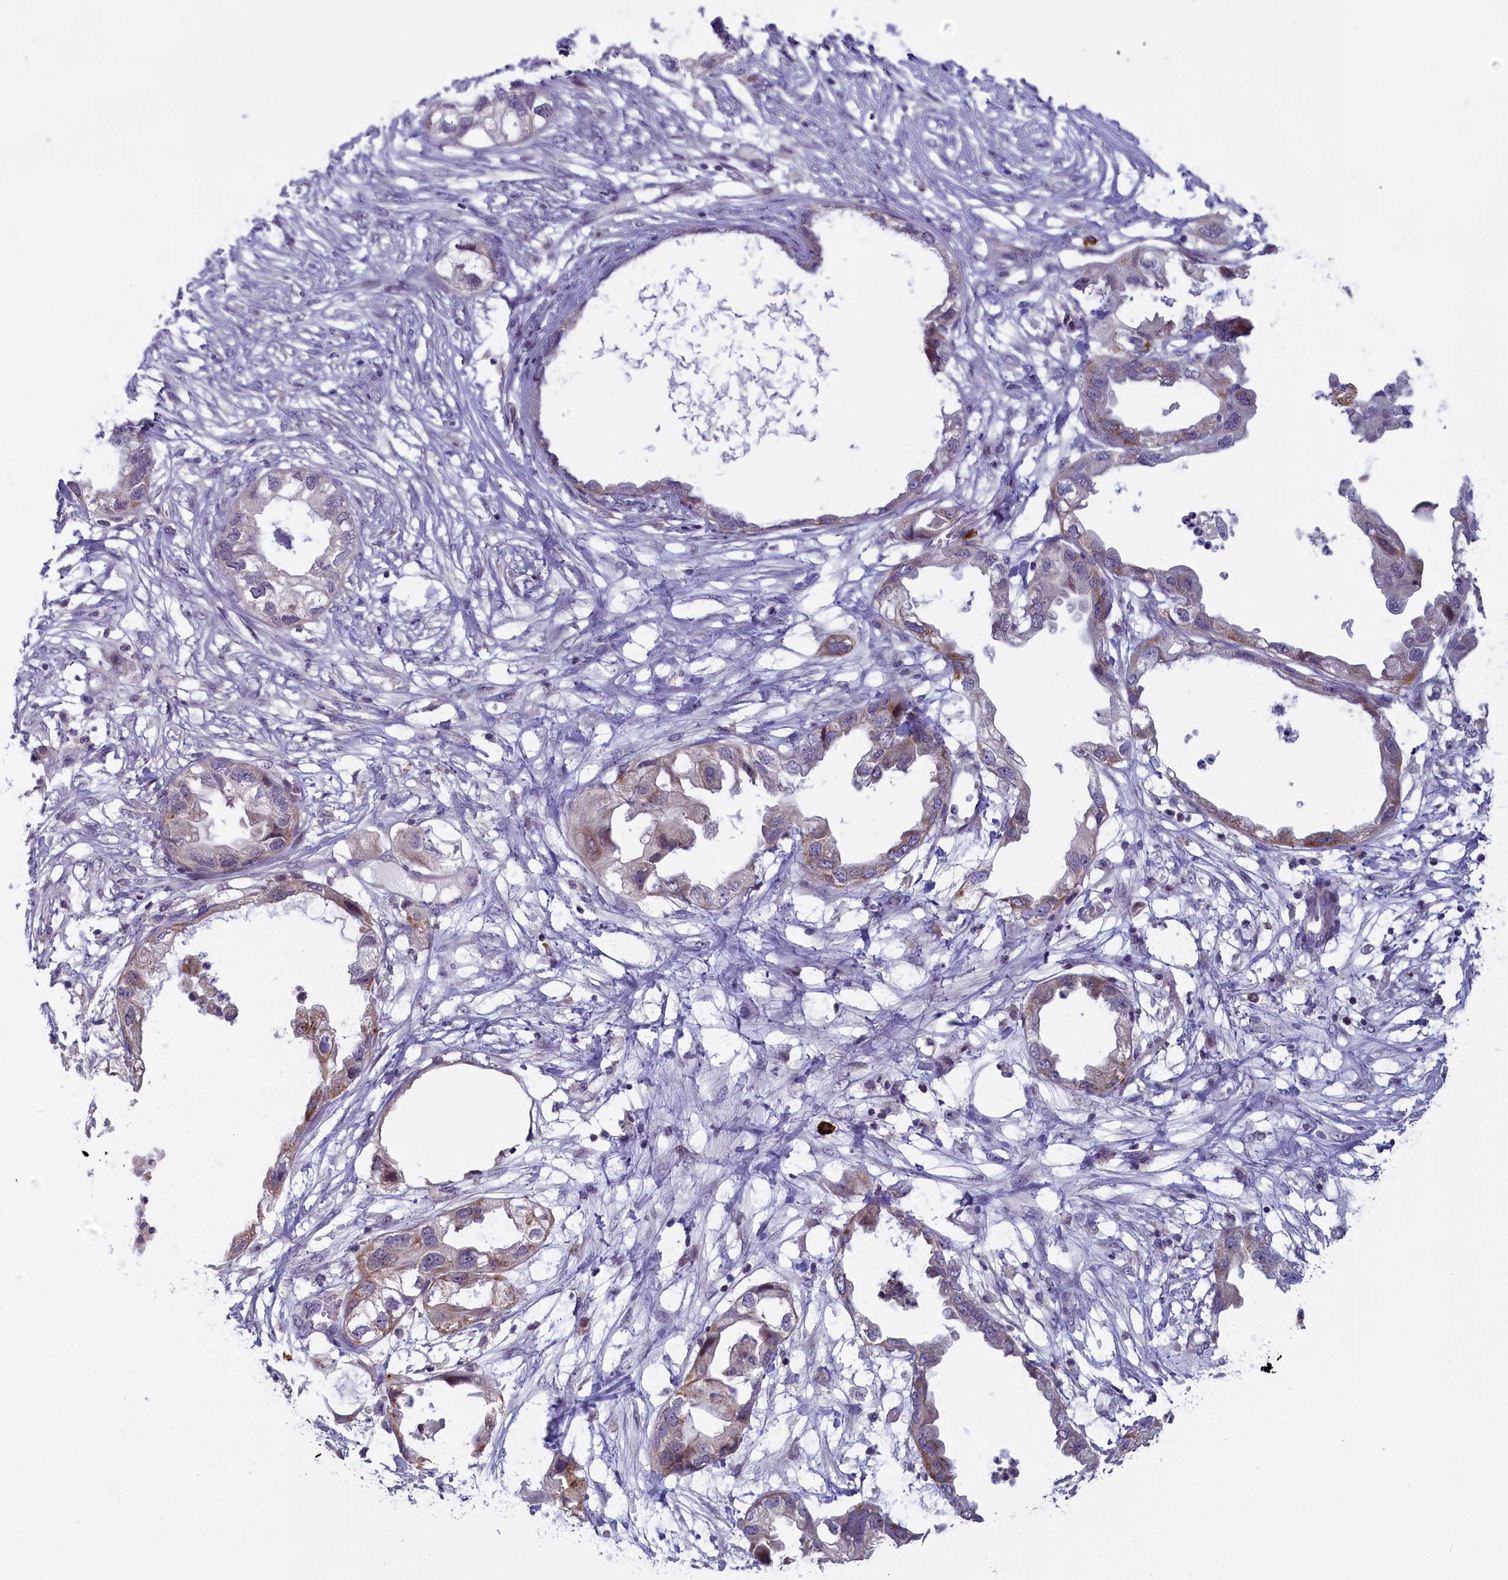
{"staining": {"intensity": "negative", "quantity": "none", "location": "none"}, "tissue": "endometrial cancer", "cell_type": "Tumor cells", "image_type": "cancer", "snomed": [{"axis": "morphology", "description": "Adenocarcinoma, NOS"}, {"axis": "morphology", "description": "Adenocarcinoma, metastatic, NOS"}, {"axis": "topography", "description": "Adipose tissue"}, {"axis": "topography", "description": "Endometrium"}], "caption": "Immunohistochemistry (IHC) of endometrial cancer displays no positivity in tumor cells.", "gene": "CCL23", "patient": {"sex": "female", "age": 67}}